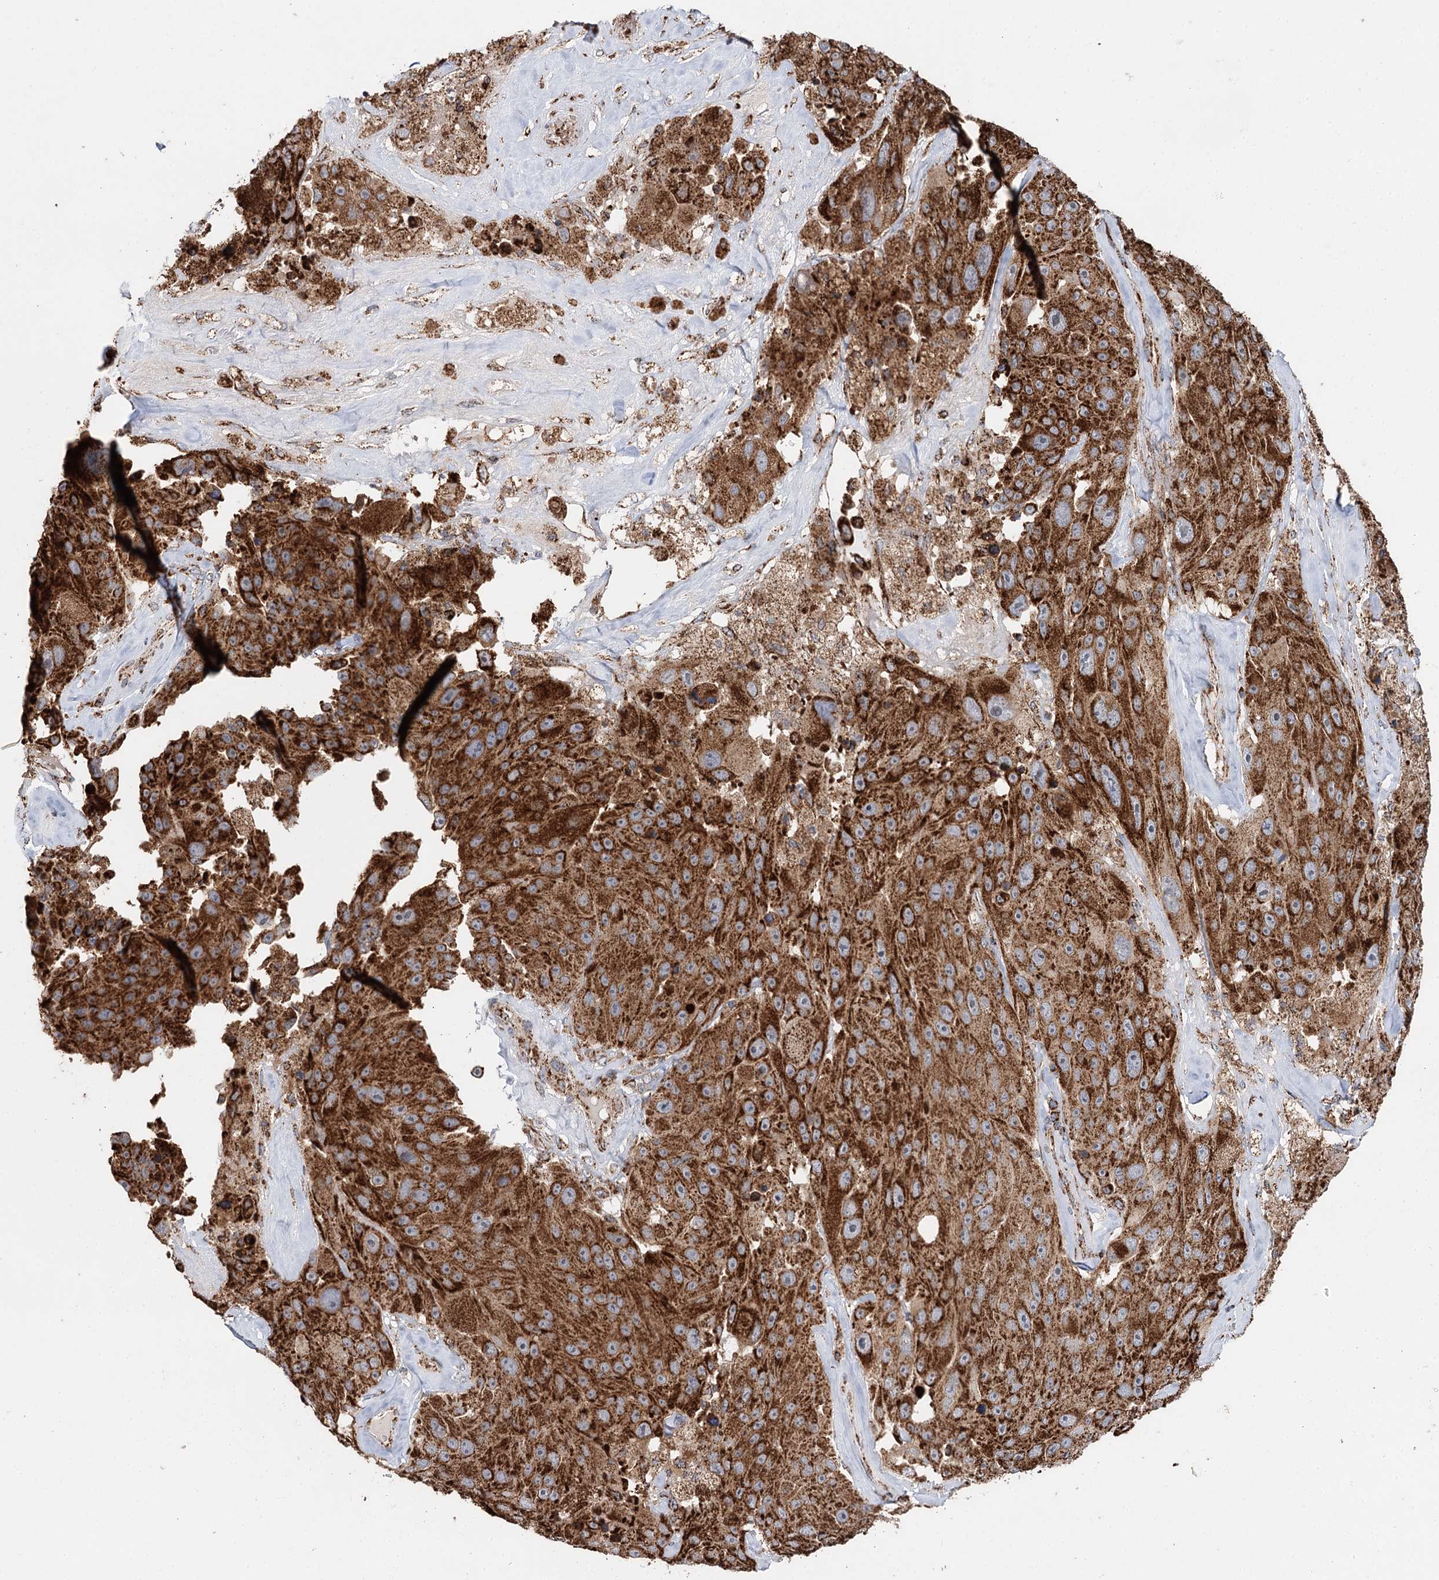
{"staining": {"intensity": "strong", "quantity": ">75%", "location": "cytoplasmic/membranous"}, "tissue": "melanoma", "cell_type": "Tumor cells", "image_type": "cancer", "snomed": [{"axis": "morphology", "description": "Malignant melanoma, Metastatic site"}, {"axis": "topography", "description": "Lymph node"}], "caption": "Immunohistochemistry (IHC) (DAB (3,3'-diaminobenzidine)) staining of malignant melanoma (metastatic site) shows strong cytoplasmic/membranous protein expression in about >75% of tumor cells.", "gene": "APH1A", "patient": {"sex": "male", "age": 62}}